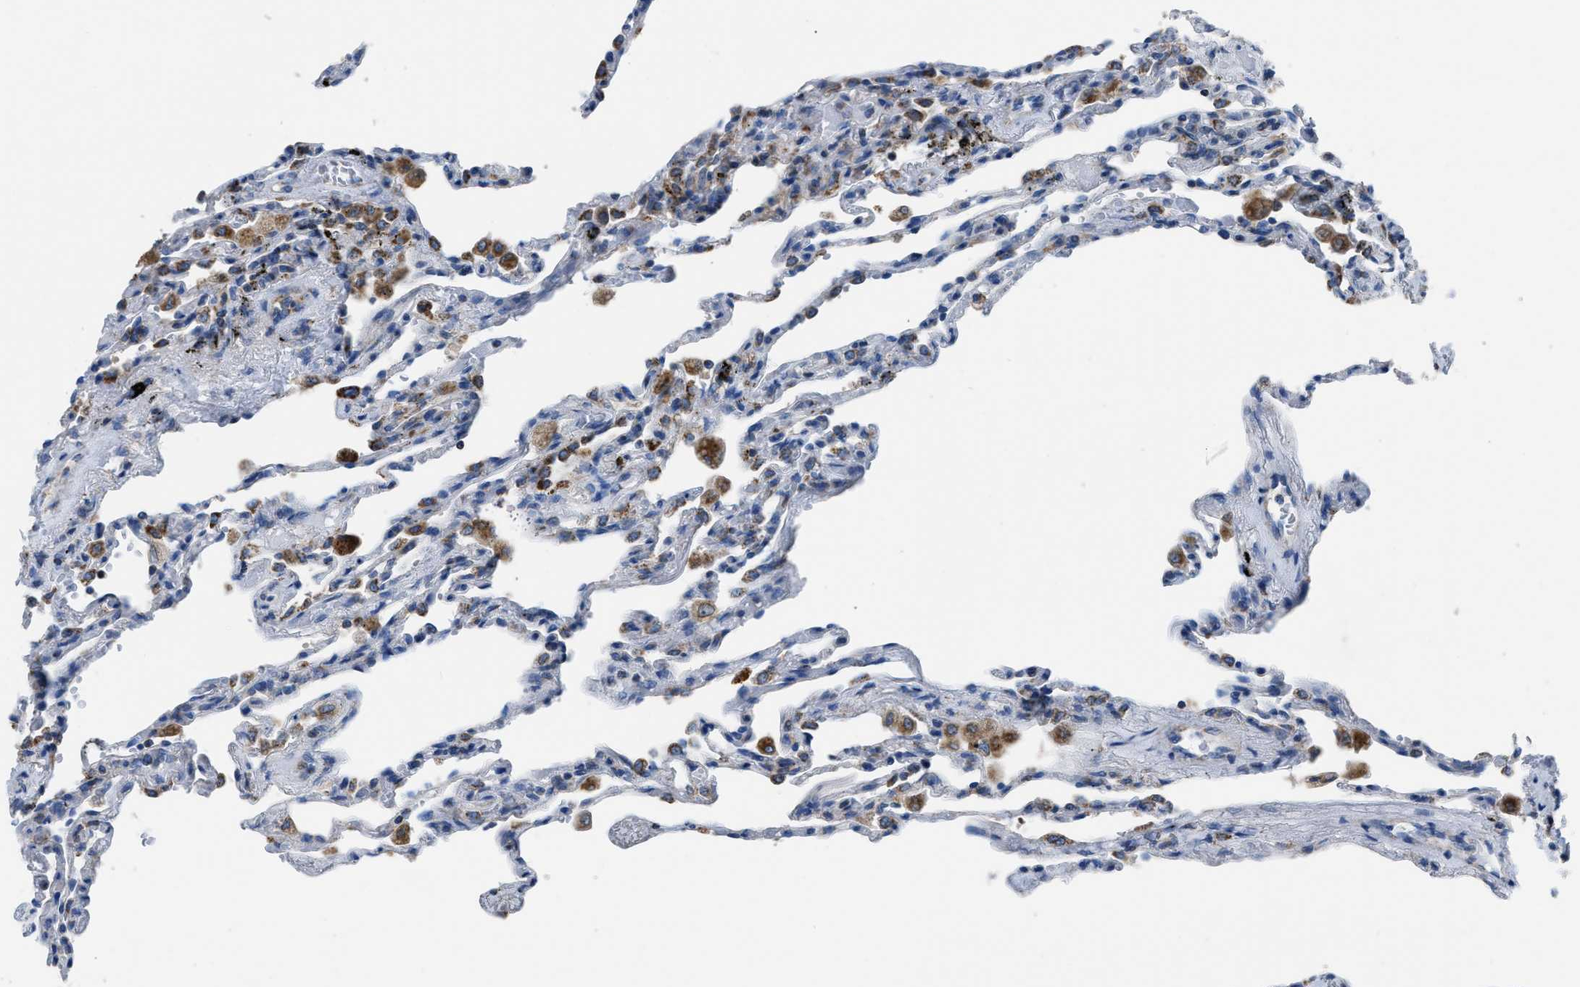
{"staining": {"intensity": "strong", "quantity": "<25%", "location": "cytoplasmic/membranous"}, "tissue": "lung", "cell_type": "Alveolar cells", "image_type": "normal", "snomed": [{"axis": "morphology", "description": "Normal tissue, NOS"}, {"axis": "topography", "description": "Lung"}], "caption": "Human lung stained with a brown dye displays strong cytoplasmic/membranous positive expression in approximately <25% of alveolar cells.", "gene": "ETFB", "patient": {"sex": "male", "age": 59}}